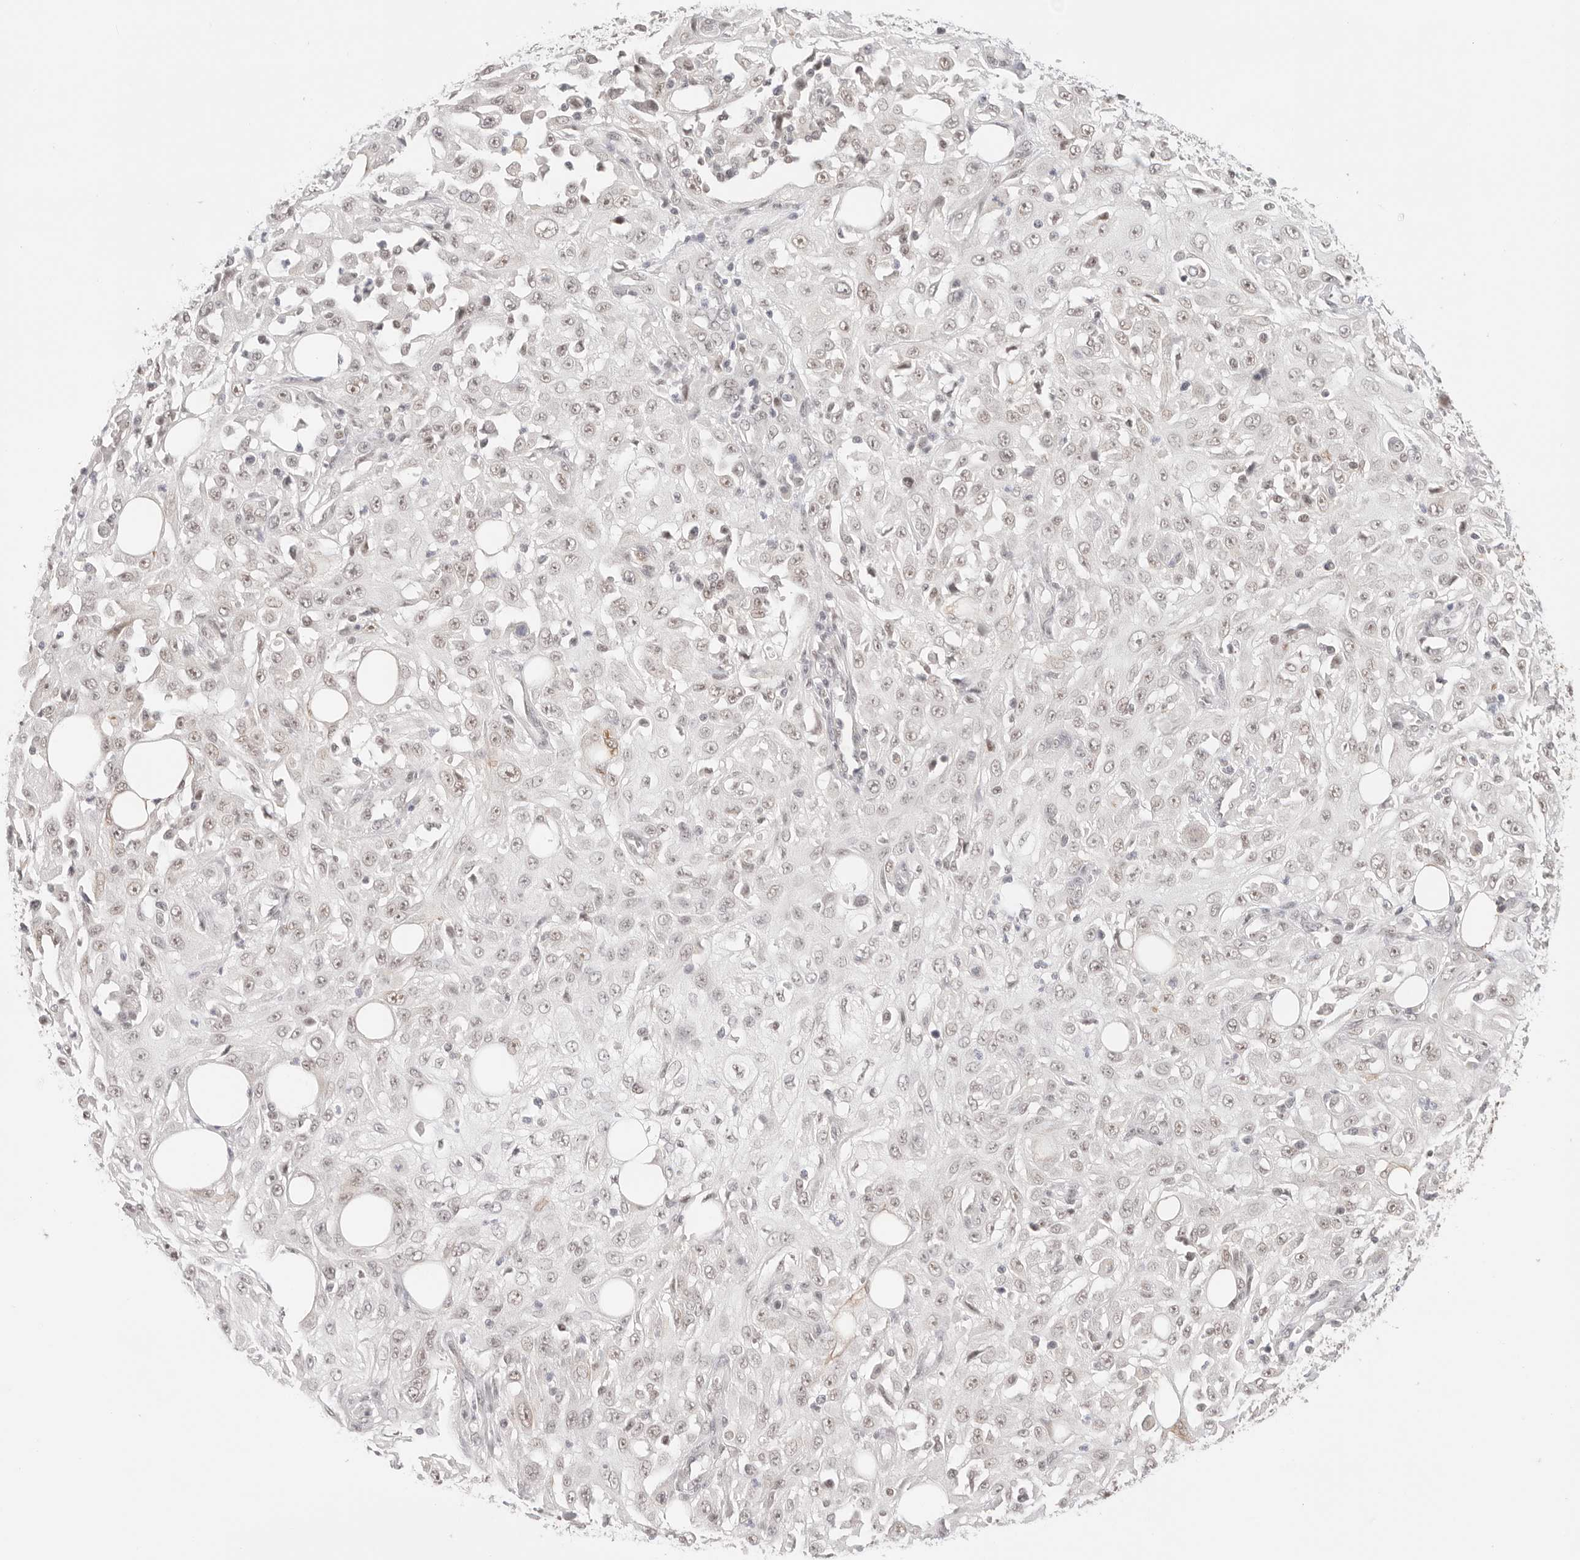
{"staining": {"intensity": "weak", "quantity": "25%-75%", "location": "nuclear"}, "tissue": "skin cancer", "cell_type": "Tumor cells", "image_type": "cancer", "snomed": [{"axis": "morphology", "description": "Squamous cell carcinoma, NOS"}, {"axis": "morphology", "description": "Squamous cell carcinoma, metastatic, NOS"}, {"axis": "topography", "description": "Skin"}, {"axis": "topography", "description": "Lymph node"}], "caption": "Protein expression analysis of metastatic squamous cell carcinoma (skin) displays weak nuclear expression in approximately 25%-75% of tumor cells.", "gene": "GTF2E2", "patient": {"sex": "male", "age": 75}}